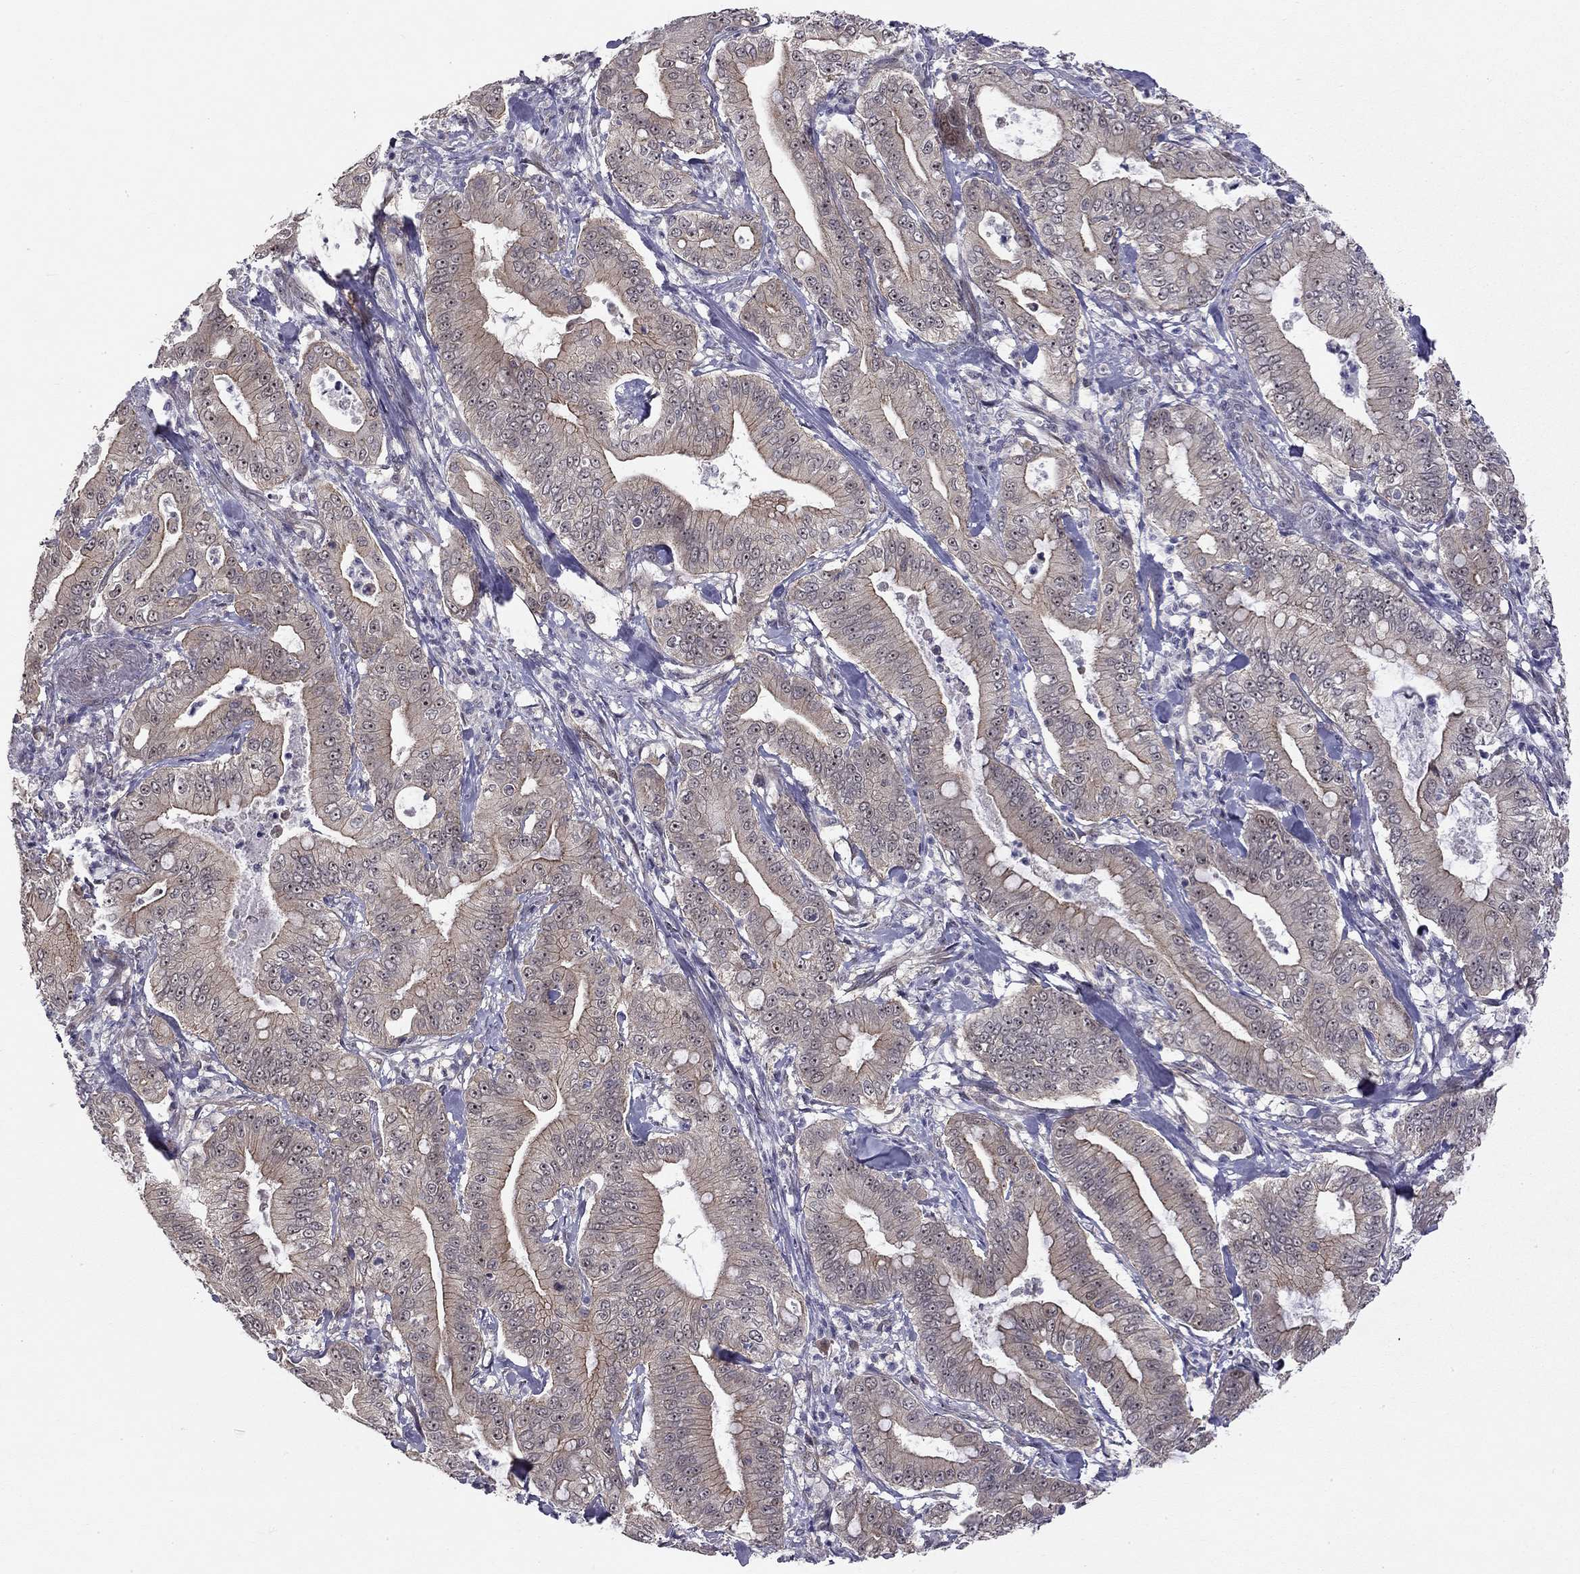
{"staining": {"intensity": "weak", "quantity": "25%-75%", "location": "cytoplasmic/membranous"}, "tissue": "pancreatic cancer", "cell_type": "Tumor cells", "image_type": "cancer", "snomed": [{"axis": "morphology", "description": "Adenocarcinoma, NOS"}, {"axis": "topography", "description": "Pancreas"}], "caption": "The histopathology image exhibits staining of pancreatic adenocarcinoma, revealing weak cytoplasmic/membranous protein staining (brown color) within tumor cells.", "gene": "STXBP6", "patient": {"sex": "male", "age": 71}}